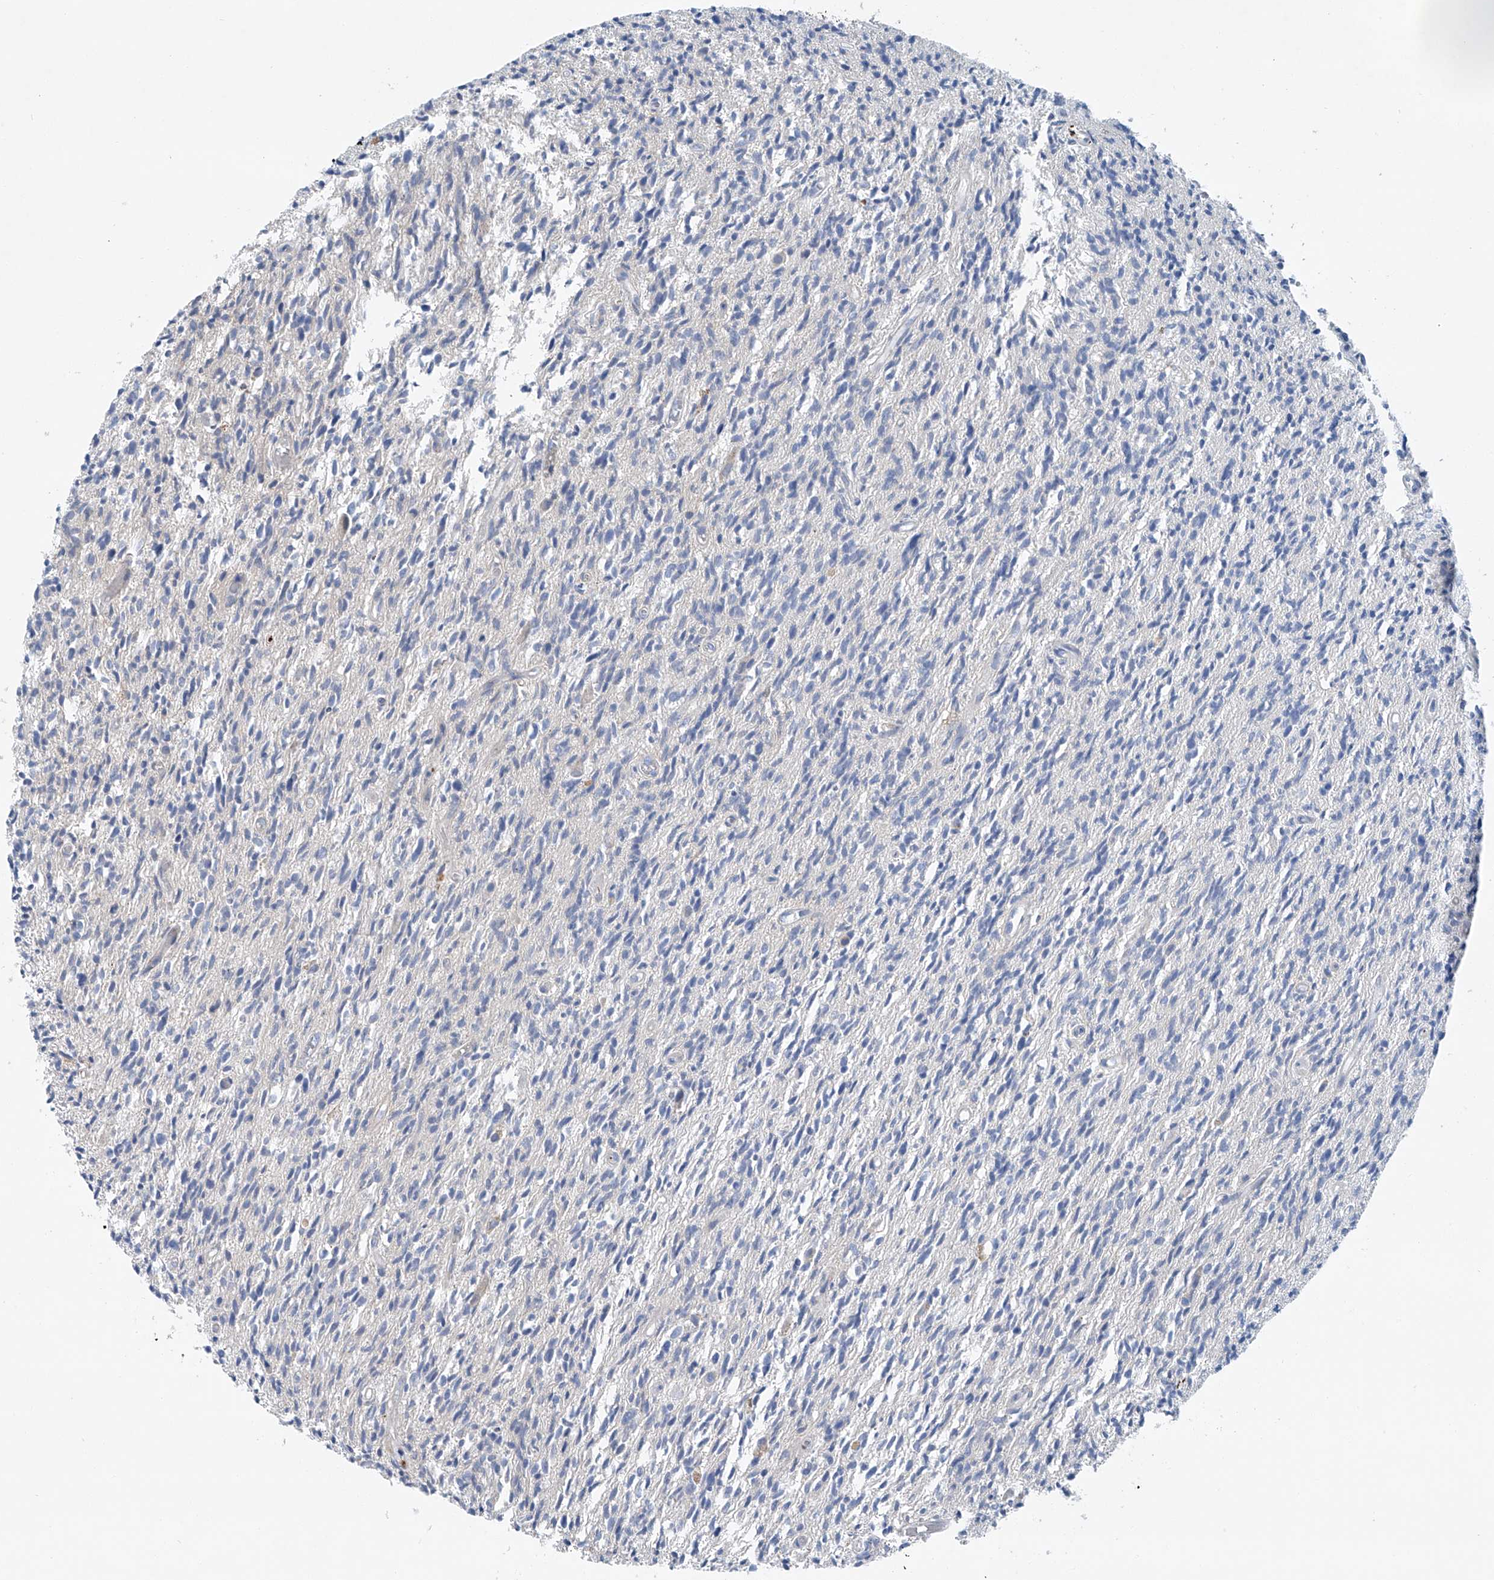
{"staining": {"intensity": "negative", "quantity": "none", "location": "none"}, "tissue": "glioma", "cell_type": "Tumor cells", "image_type": "cancer", "snomed": [{"axis": "morphology", "description": "Glioma, malignant, High grade"}, {"axis": "topography", "description": "Brain"}], "caption": "Human malignant glioma (high-grade) stained for a protein using IHC reveals no positivity in tumor cells.", "gene": "CEP85L", "patient": {"sex": "female", "age": 57}}